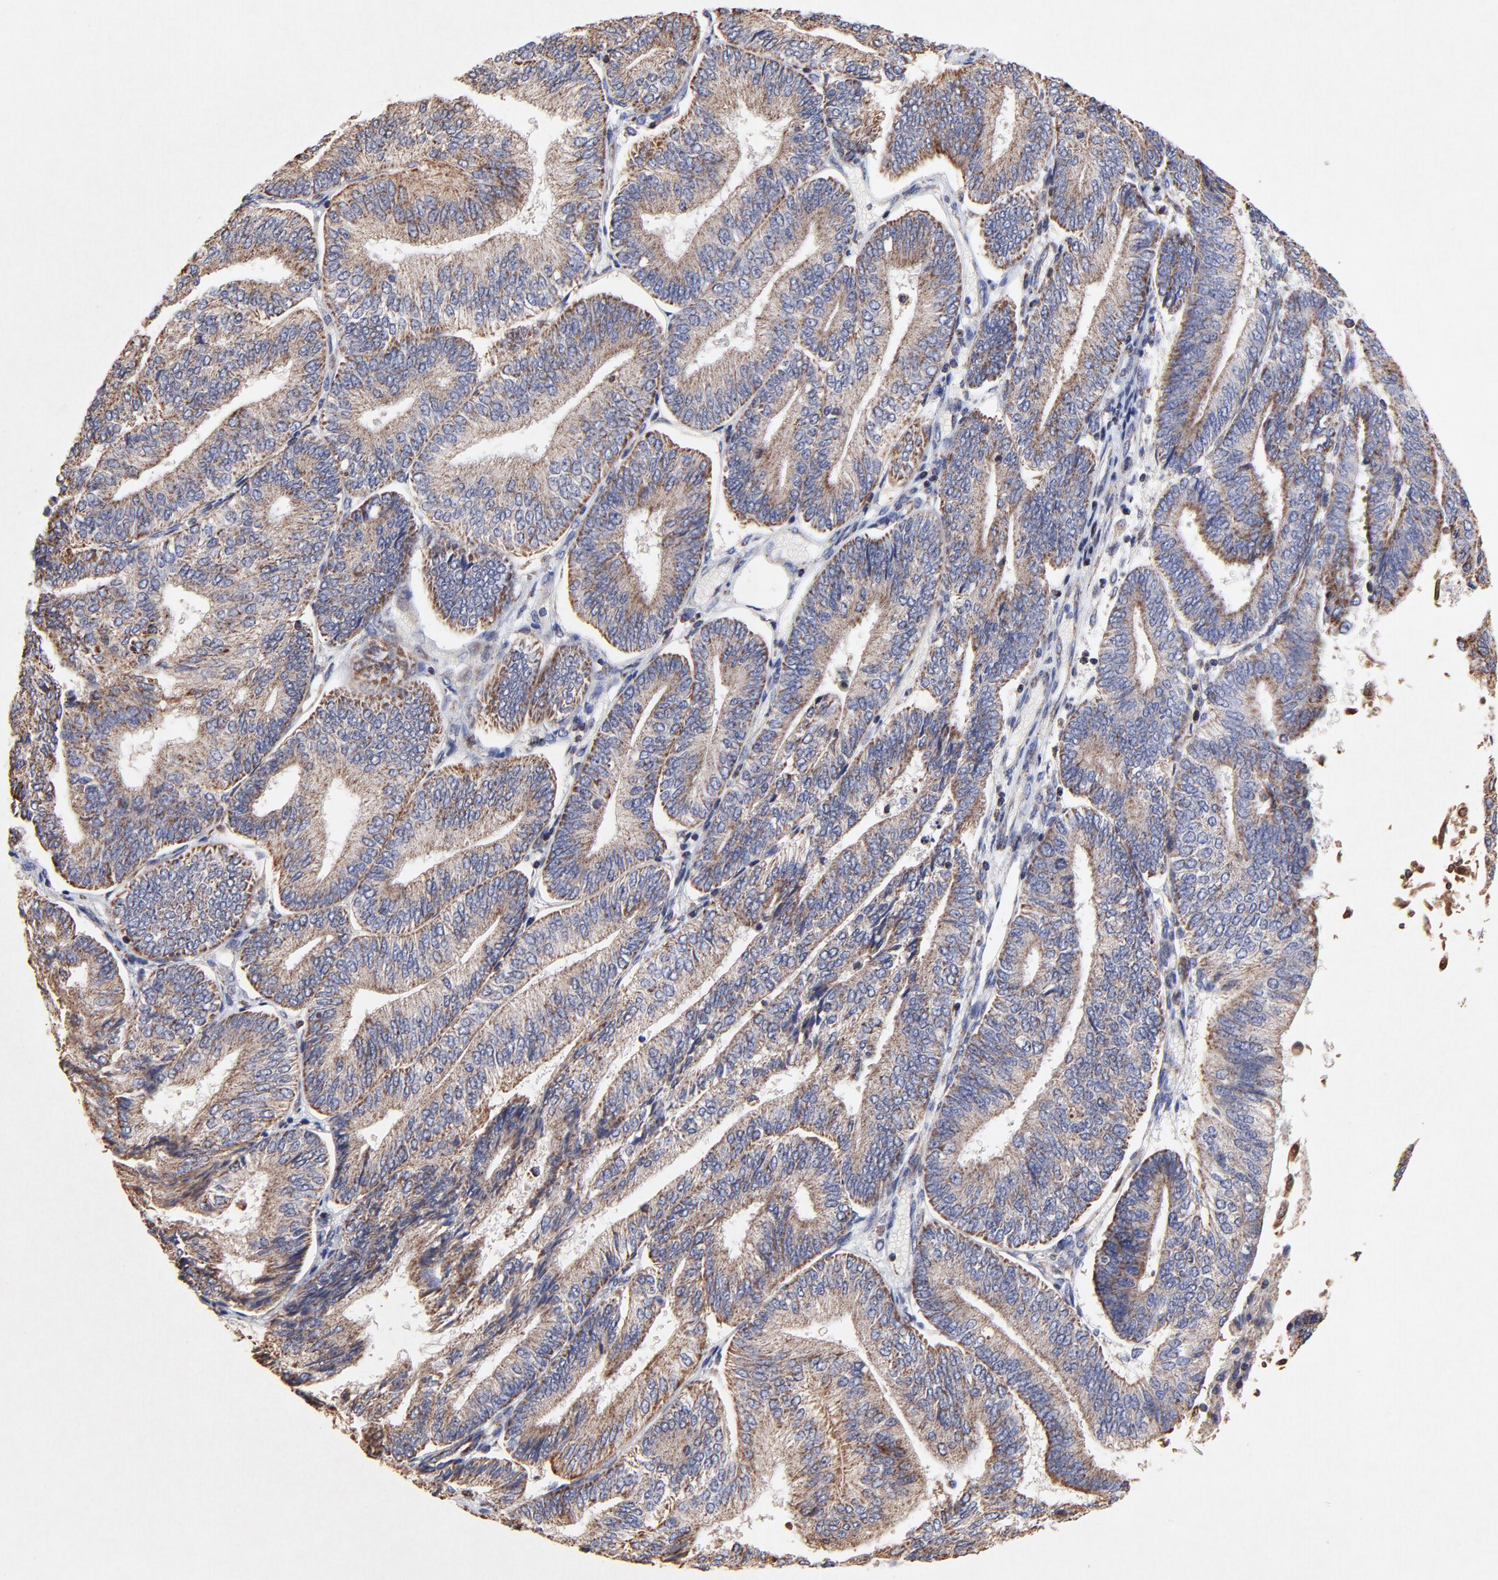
{"staining": {"intensity": "moderate", "quantity": ">75%", "location": "cytoplasmic/membranous"}, "tissue": "endometrial cancer", "cell_type": "Tumor cells", "image_type": "cancer", "snomed": [{"axis": "morphology", "description": "Adenocarcinoma, NOS"}, {"axis": "topography", "description": "Endometrium"}], "caption": "A medium amount of moderate cytoplasmic/membranous positivity is seen in about >75% of tumor cells in endometrial cancer tissue.", "gene": "SSBP1", "patient": {"sex": "female", "age": 55}}